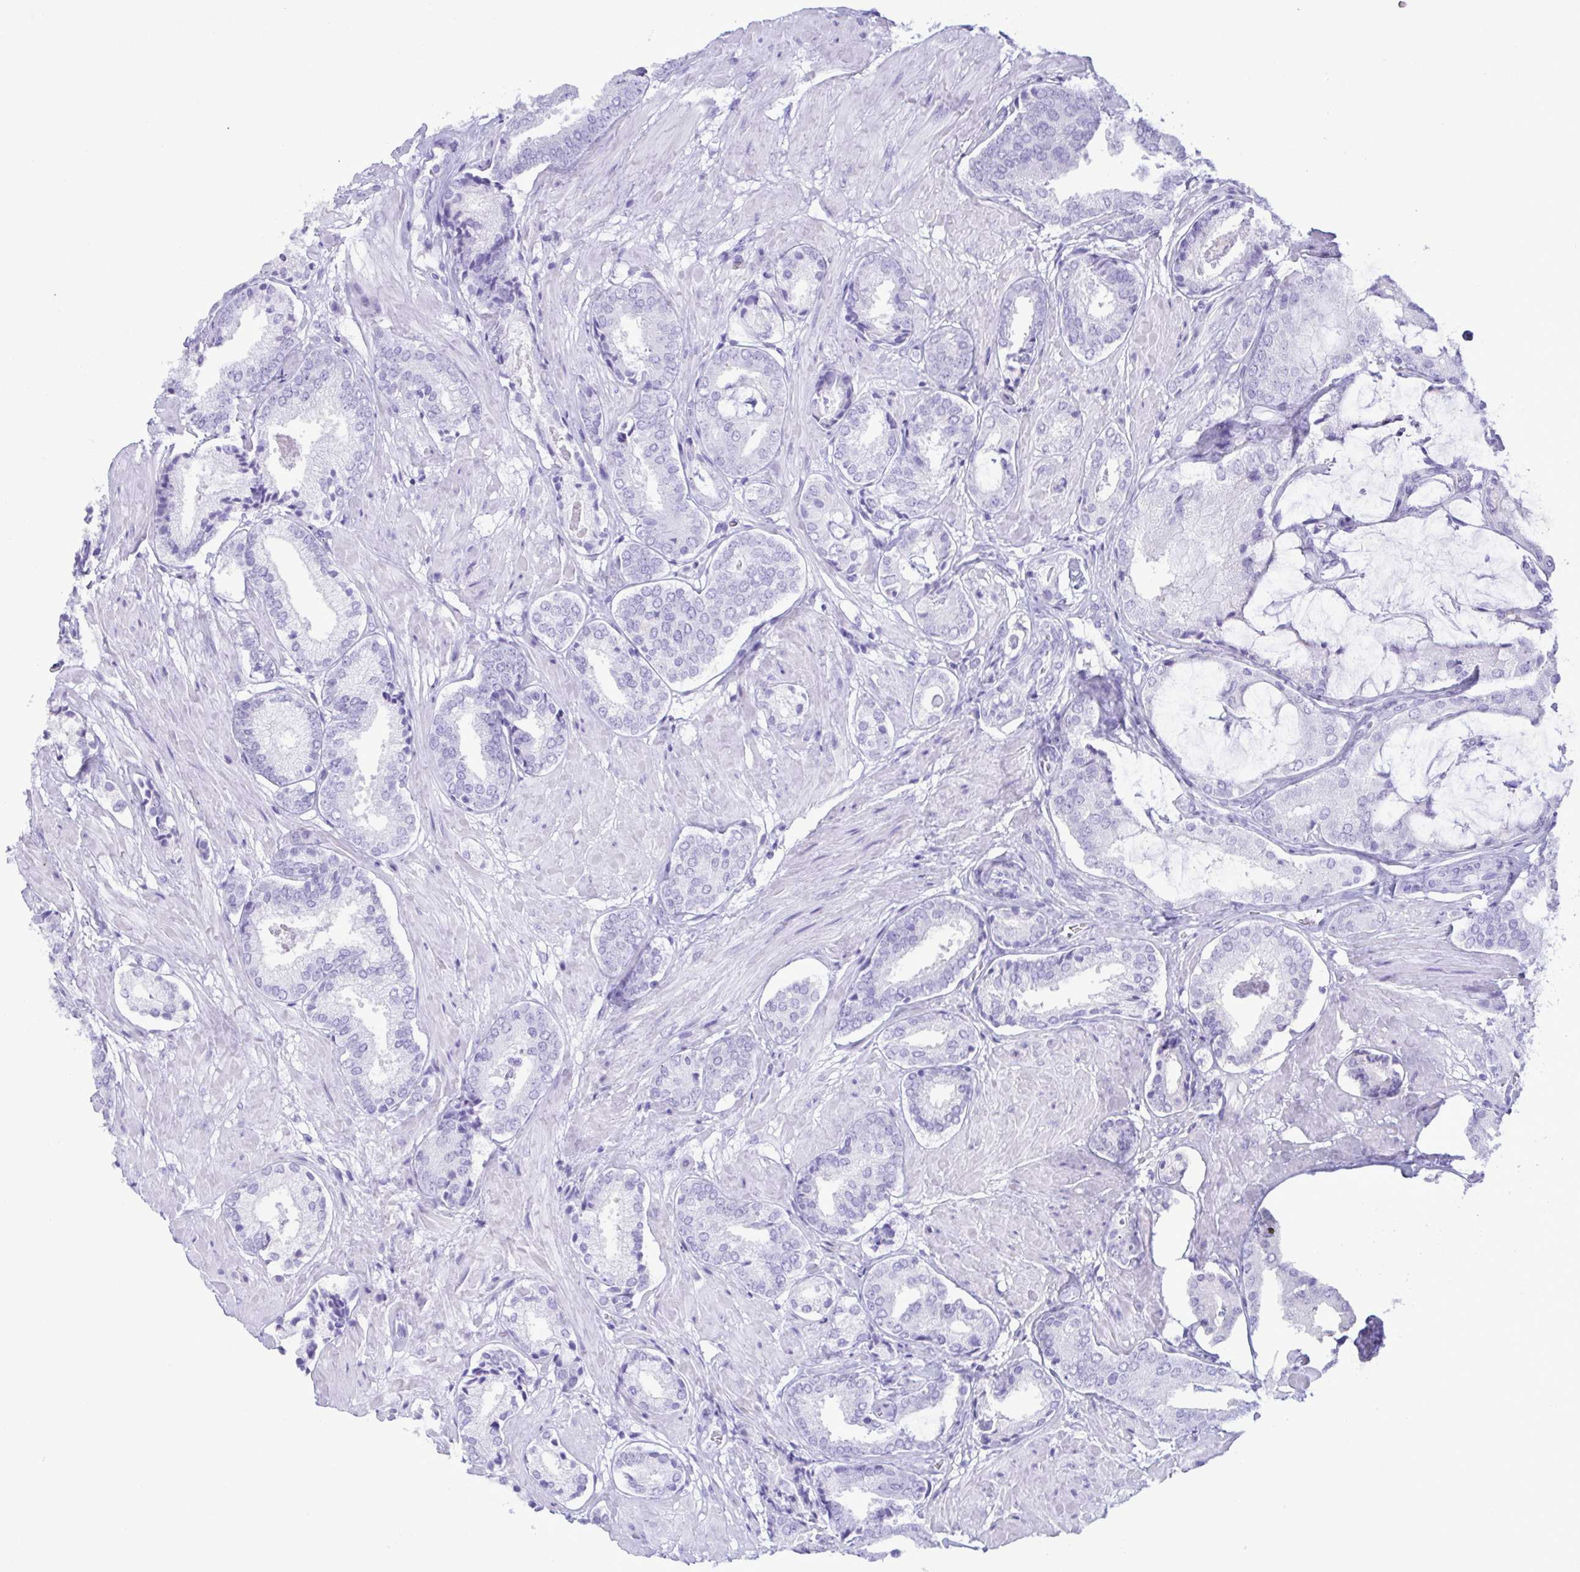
{"staining": {"intensity": "negative", "quantity": "none", "location": "none"}, "tissue": "prostate cancer", "cell_type": "Tumor cells", "image_type": "cancer", "snomed": [{"axis": "morphology", "description": "Adenocarcinoma, High grade"}, {"axis": "topography", "description": "Prostate"}], "caption": "A high-resolution photomicrograph shows IHC staining of adenocarcinoma (high-grade) (prostate), which exhibits no significant positivity in tumor cells.", "gene": "LTF", "patient": {"sex": "male", "age": 56}}